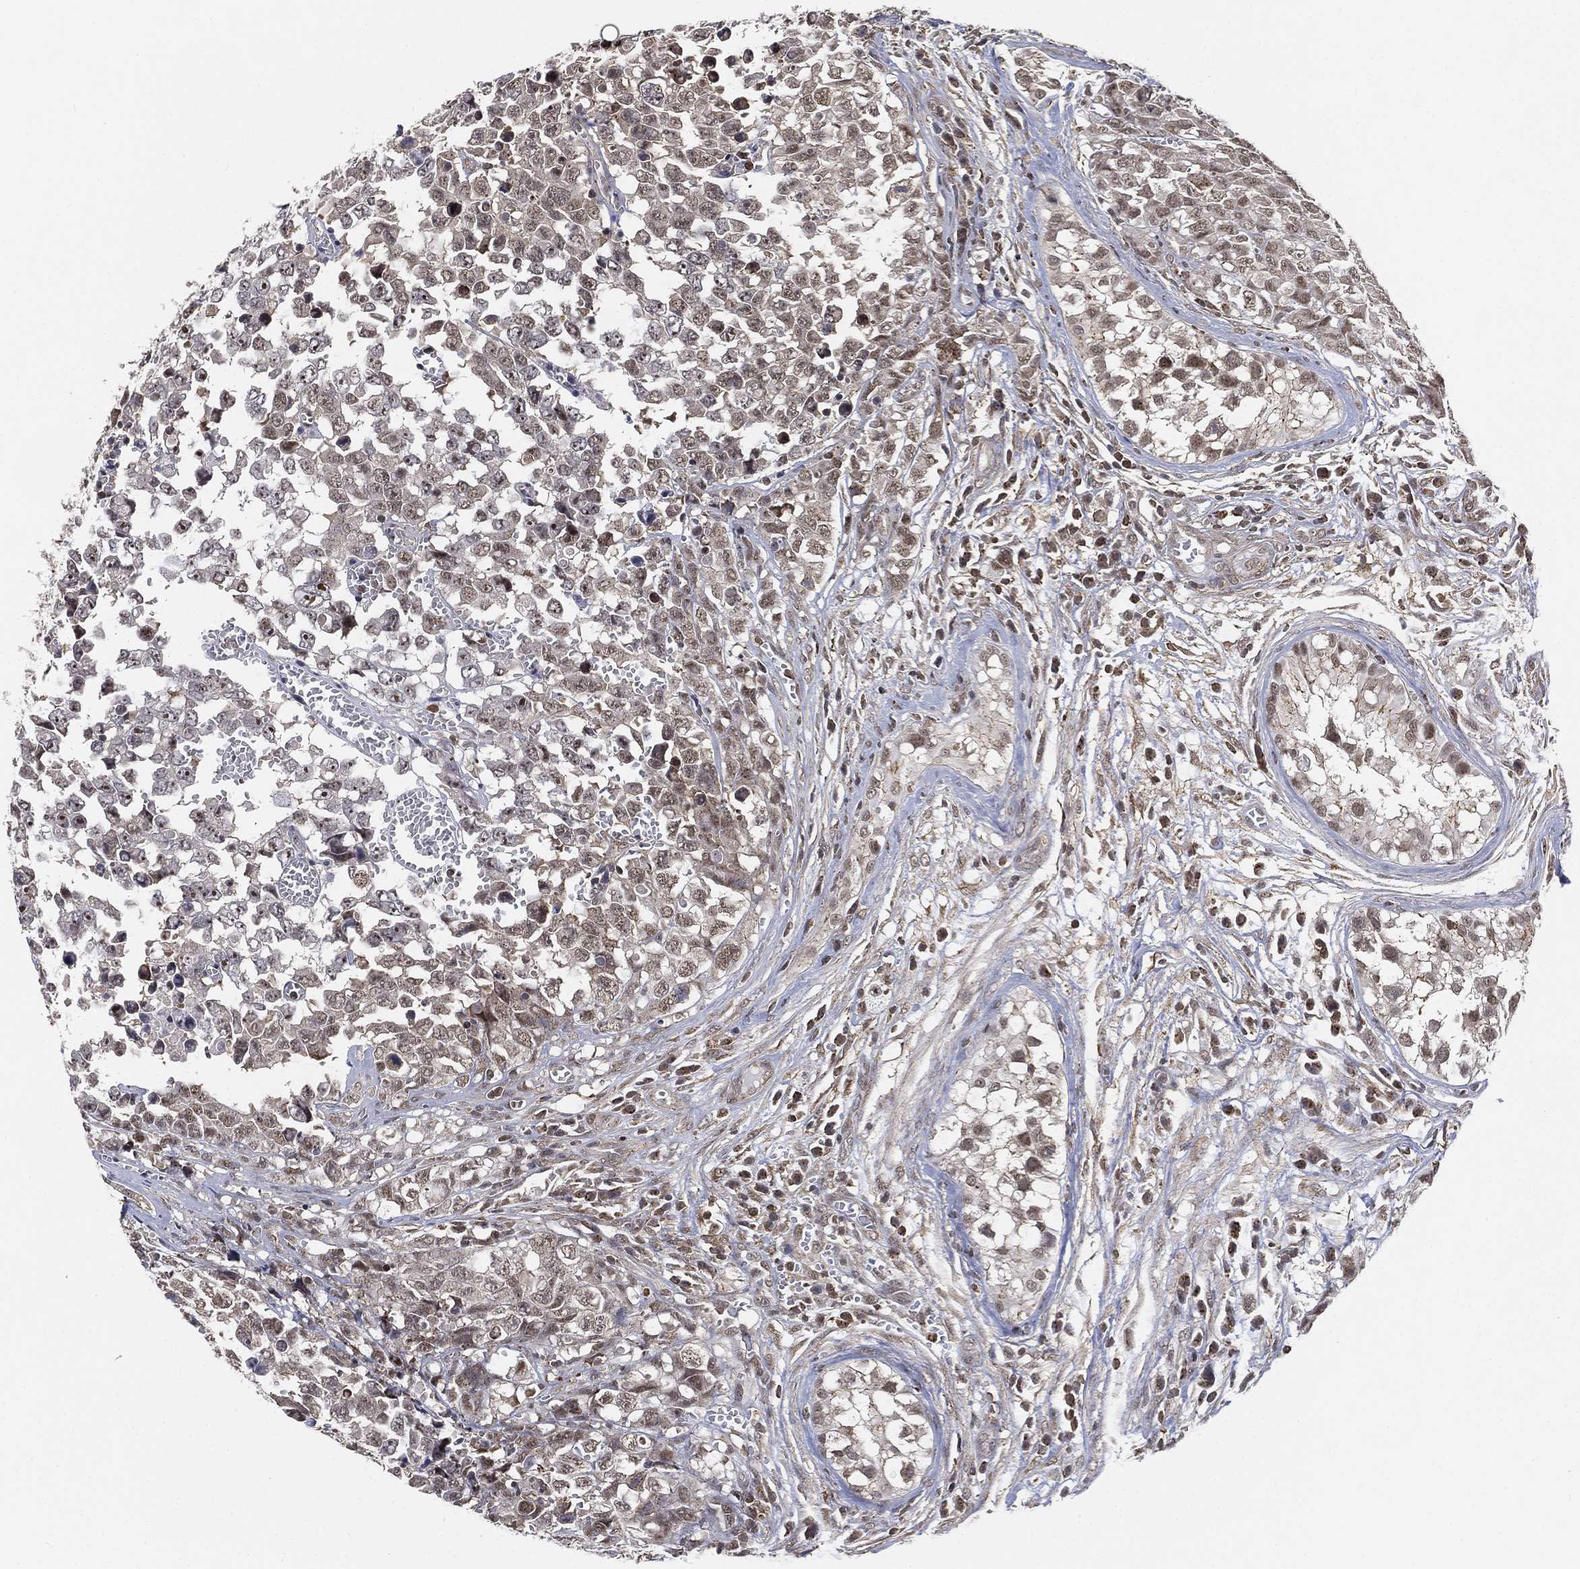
{"staining": {"intensity": "weak", "quantity": "<25%", "location": "nuclear"}, "tissue": "testis cancer", "cell_type": "Tumor cells", "image_type": "cancer", "snomed": [{"axis": "morphology", "description": "Carcinoma, Embryonal, NOS"}, {"axis": "topography", "description": "Testis"}], "caption": "High power microscopy micrograph of an immunohistochemistry histopathology image of testis cancer (embryonal carcinoma), revealing no significant positivity in tumor cells. (DAB (3,3'-diaminobenzidine) immunohistochemistry (IHC) visualized using brightfield microscopy, high magnification).", "gene": "RSRC2", "patient": {"sex": "male", "age": 23}}